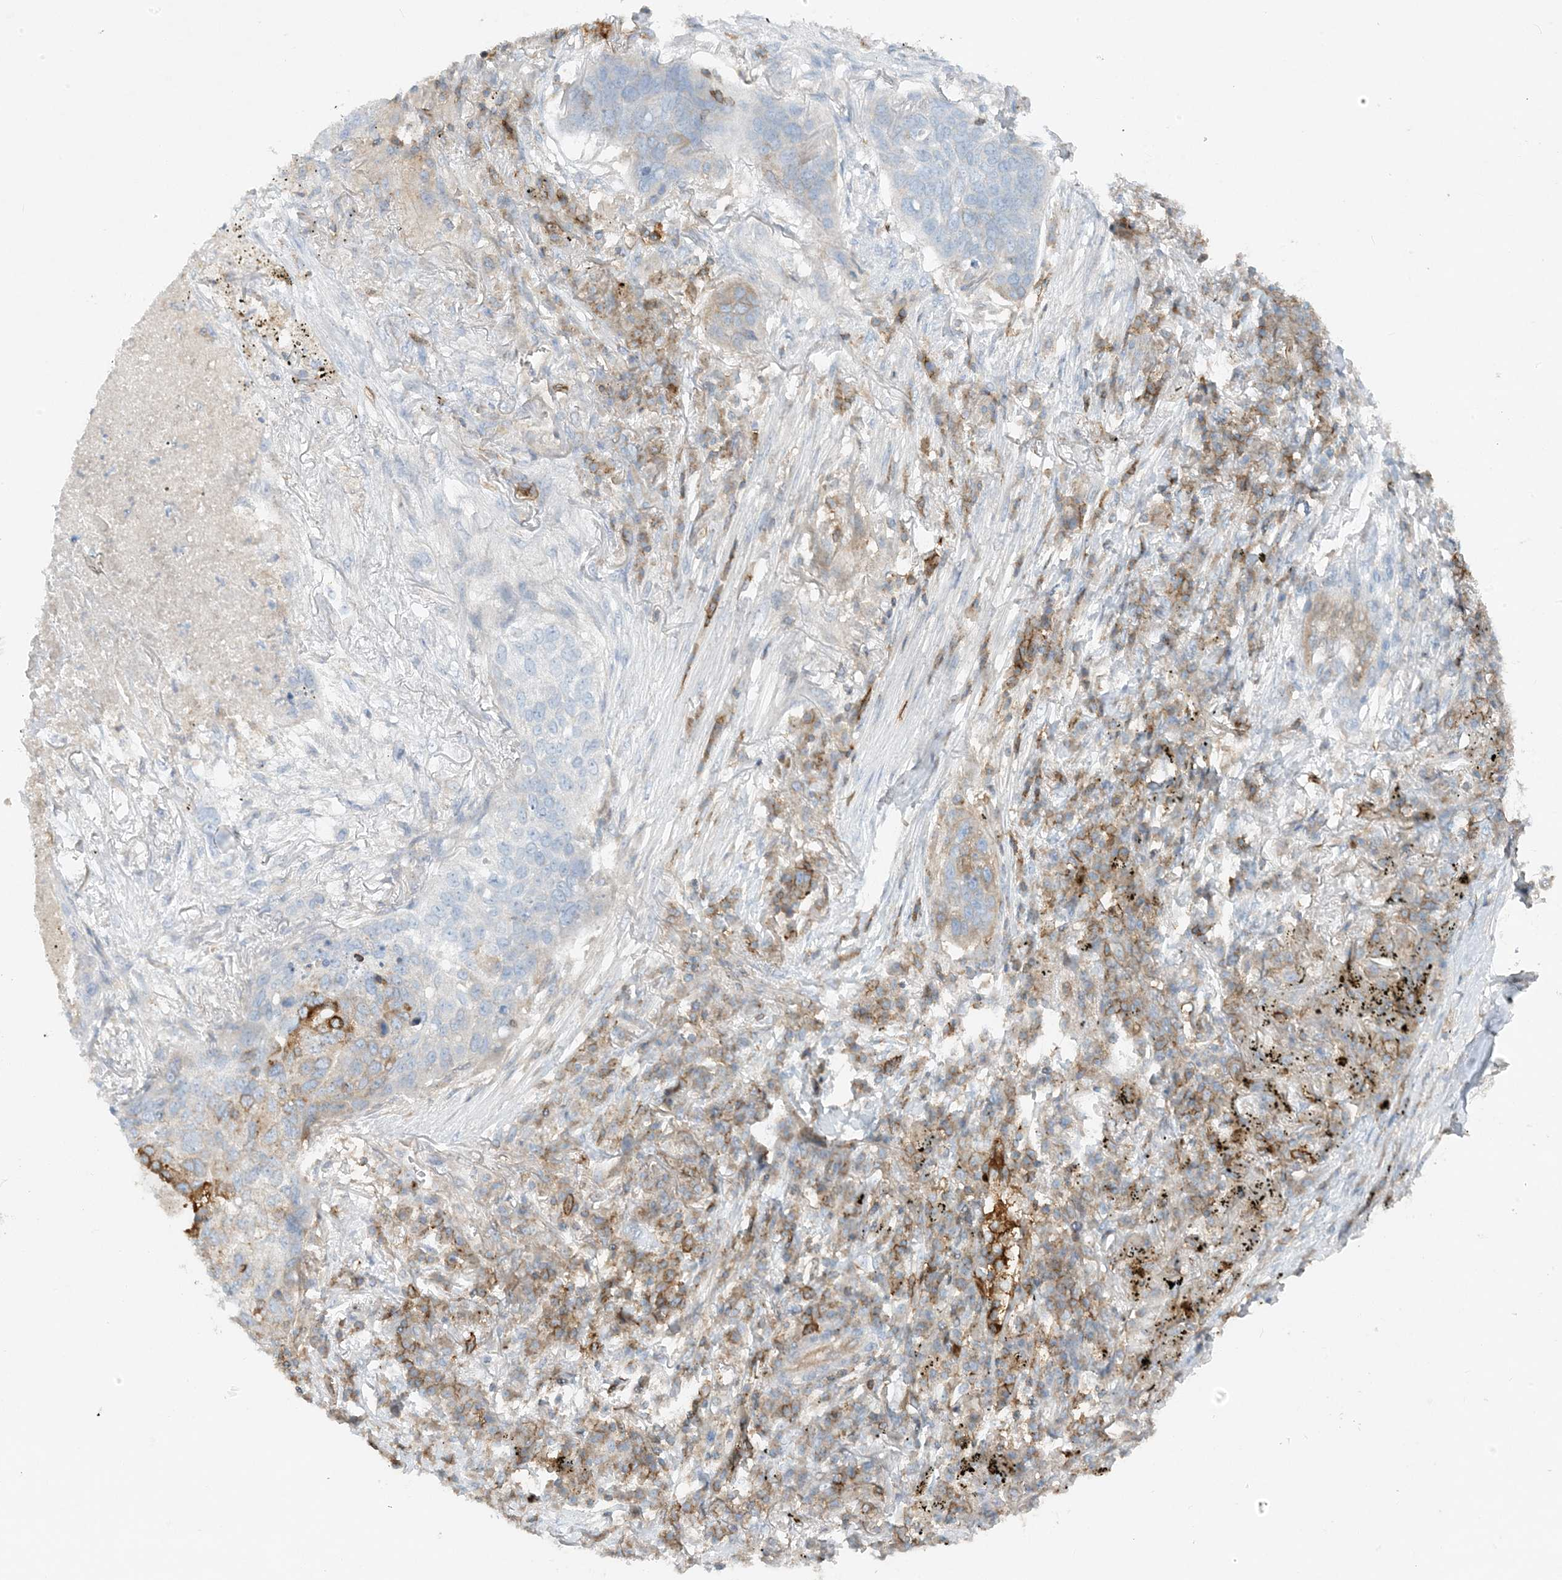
{"staining": {"intensity": "moderate", "quantity": "<25%", "location": "cytoplasmic/membranous"}, "tissue": "lung cancer", "cell_type": "Tumor cells", "image_type": "cancer", "snomed": [{"axis": "morphology", "description": "Squamous cell carcinoma, NOS"}, {"axis": "topography", "description": "Lung"}], "caption": "Immunohistochemistry of lung cancer (squamous cell carcinoma) shows low levels of moderate cytoplasmic/membranous expression in about <25% of tumor cells.", "gene": "HLA-E", "patient": {"sex": "female", "age": 63}}